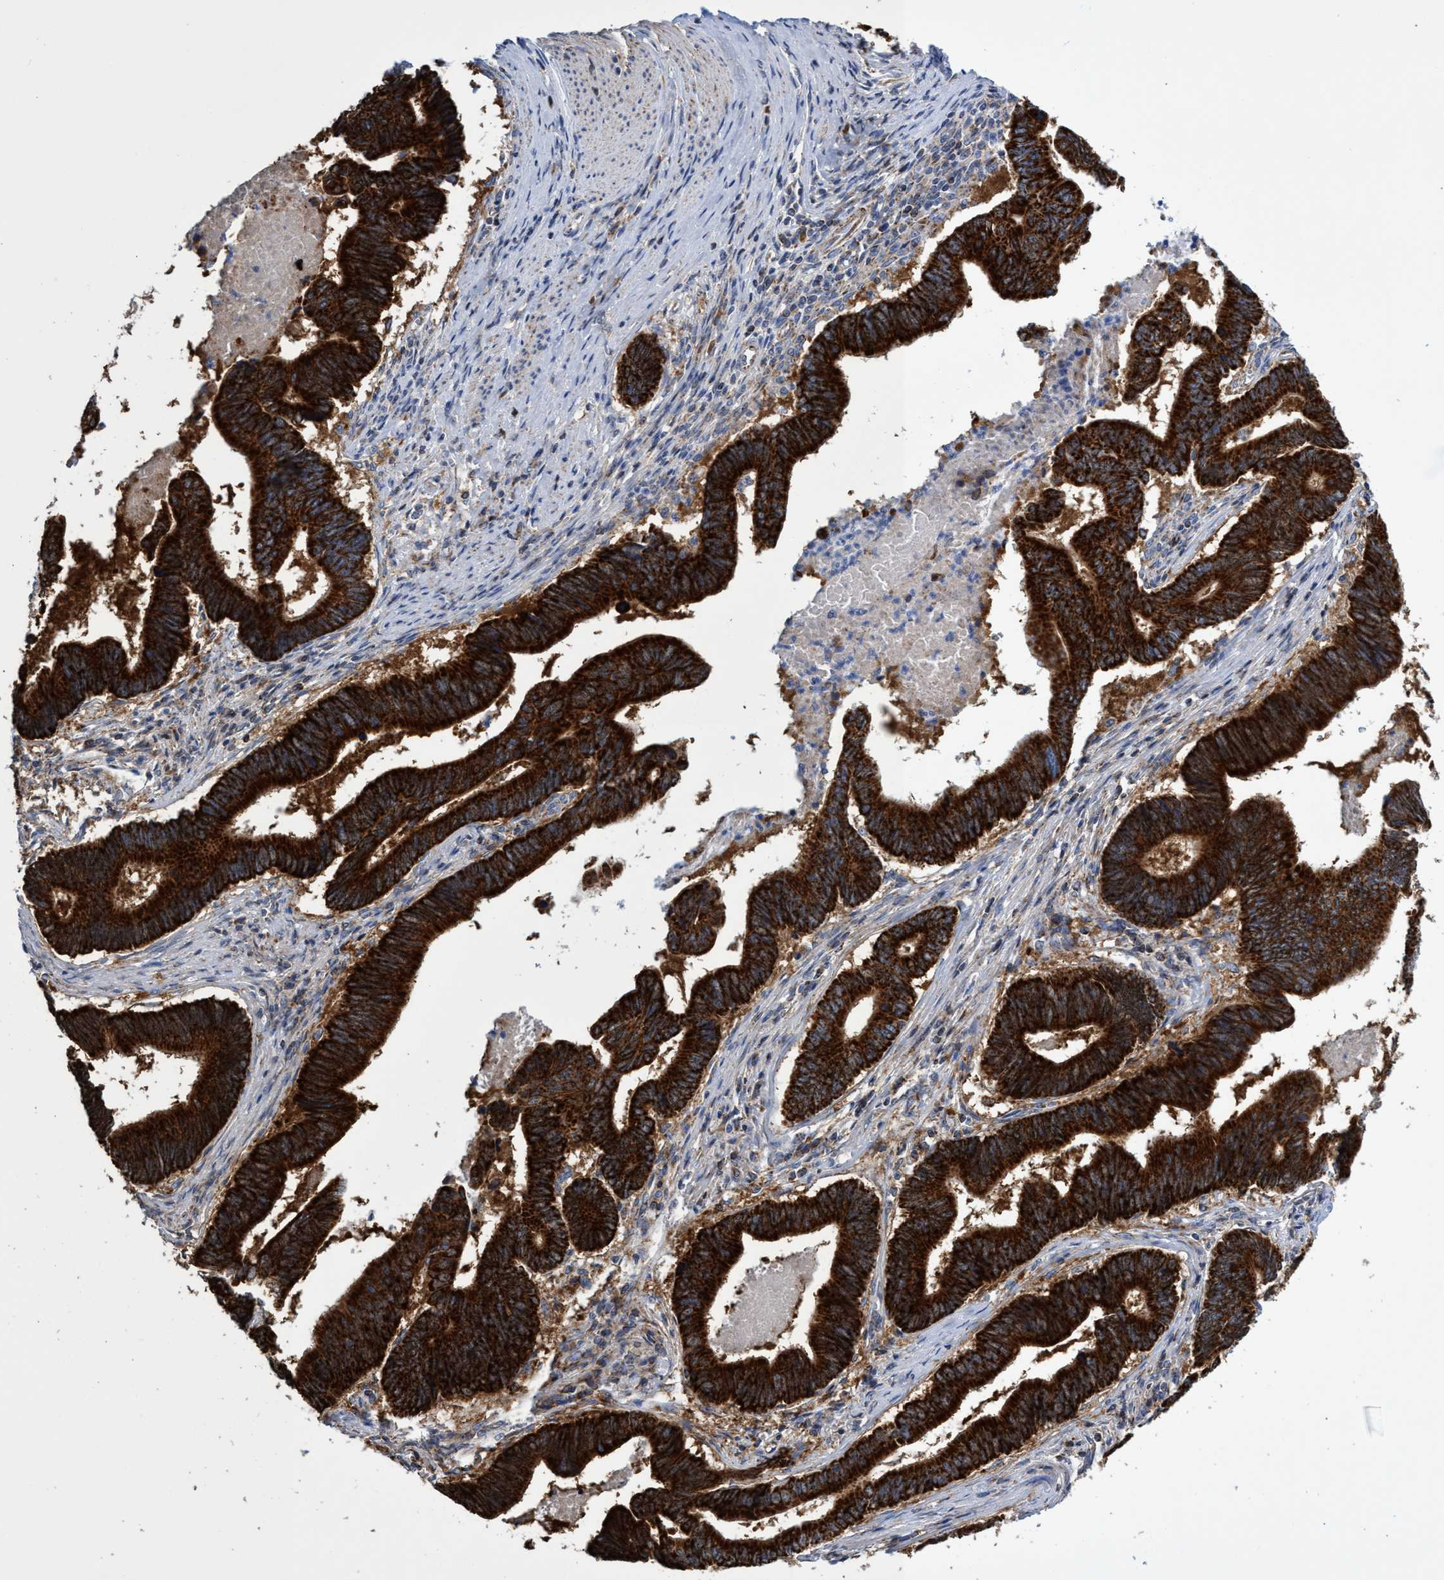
{"staining": {"intensity": "strong", "quantity": ">75%", "location": "cytoplasmic/membranous"}, "tissue": "pancreatic cancer", "cell_type": "Tumor cells", "image_type": "cancer", "snomed": [{"axis": "morphology", "description": "Adenocarcinoma, NOS"}, {"axis": "topography", "description": "Pancreas"}], "caption": "There is high levels of strong cytoplasmic/membranous staining in tumor cells of pancreatic cancer (adenocarcinoma), as demonstrated by immunohistochemical staining (brown color).", "gene": "CRYZ", "patient": {"sex": "female", "age": 70}}